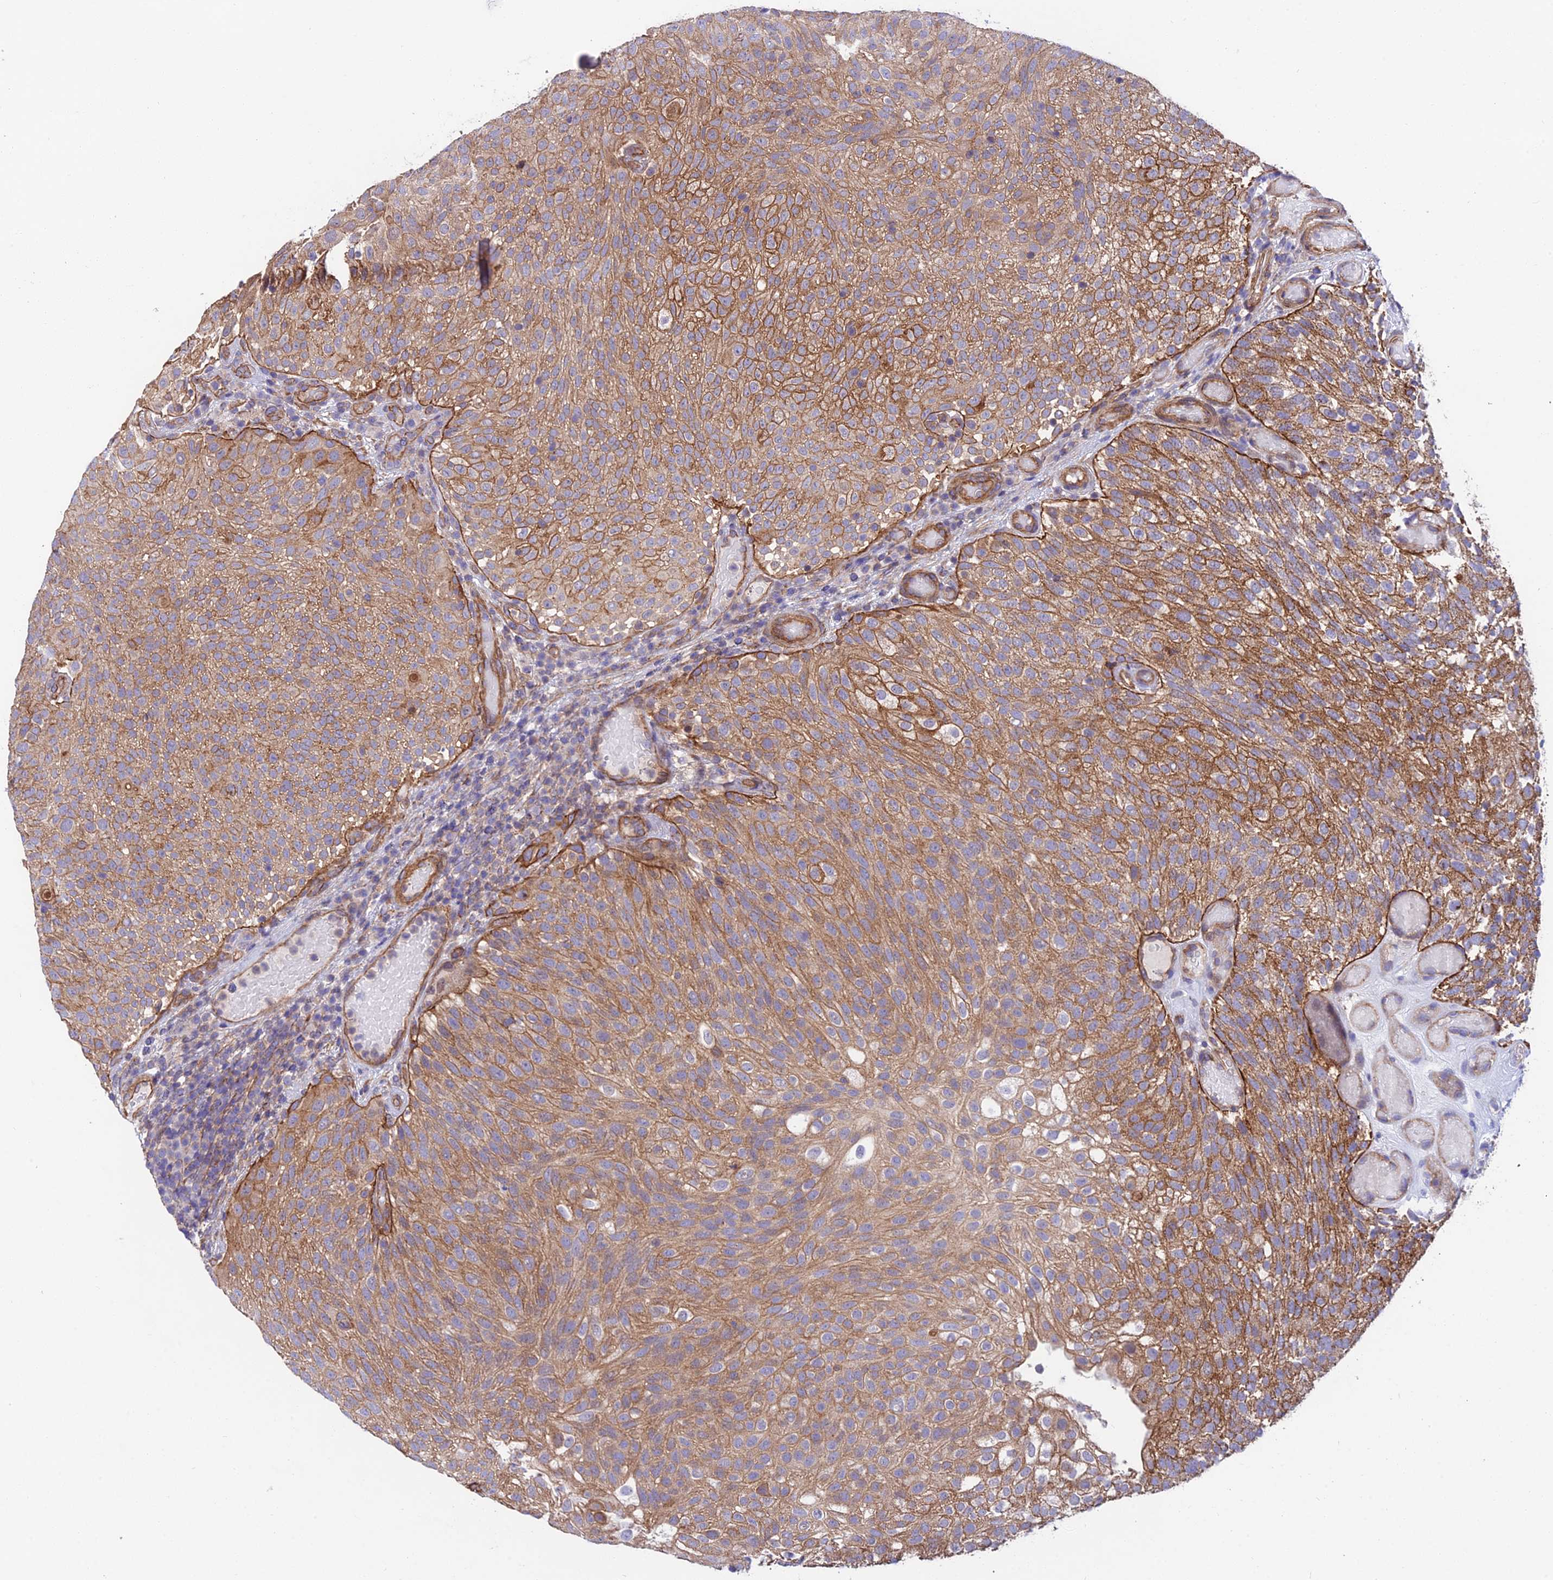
{"staining": {"intensity": "moderate", "quantity": ">75%", "location": "cytoplasmic/membranous"}, "tissue": "urothelial cancer", "cell_type": "Tumor cells", "image_type": "cancer", "snomed": [{"axis": "morphology", "description": "Urothelial carcinoma, Low grade"}, {"axis": "topography", "description": "Urinary bladder"}], "caption": "An IHC image of neoplastic tissue is shown. Protein staining in brown shows moderate cytoplasmic/membranous positivity in urothelial cancer within tumor cells.", "gene": "QRFP", "patient": {"sex": "male", "age": 78}}